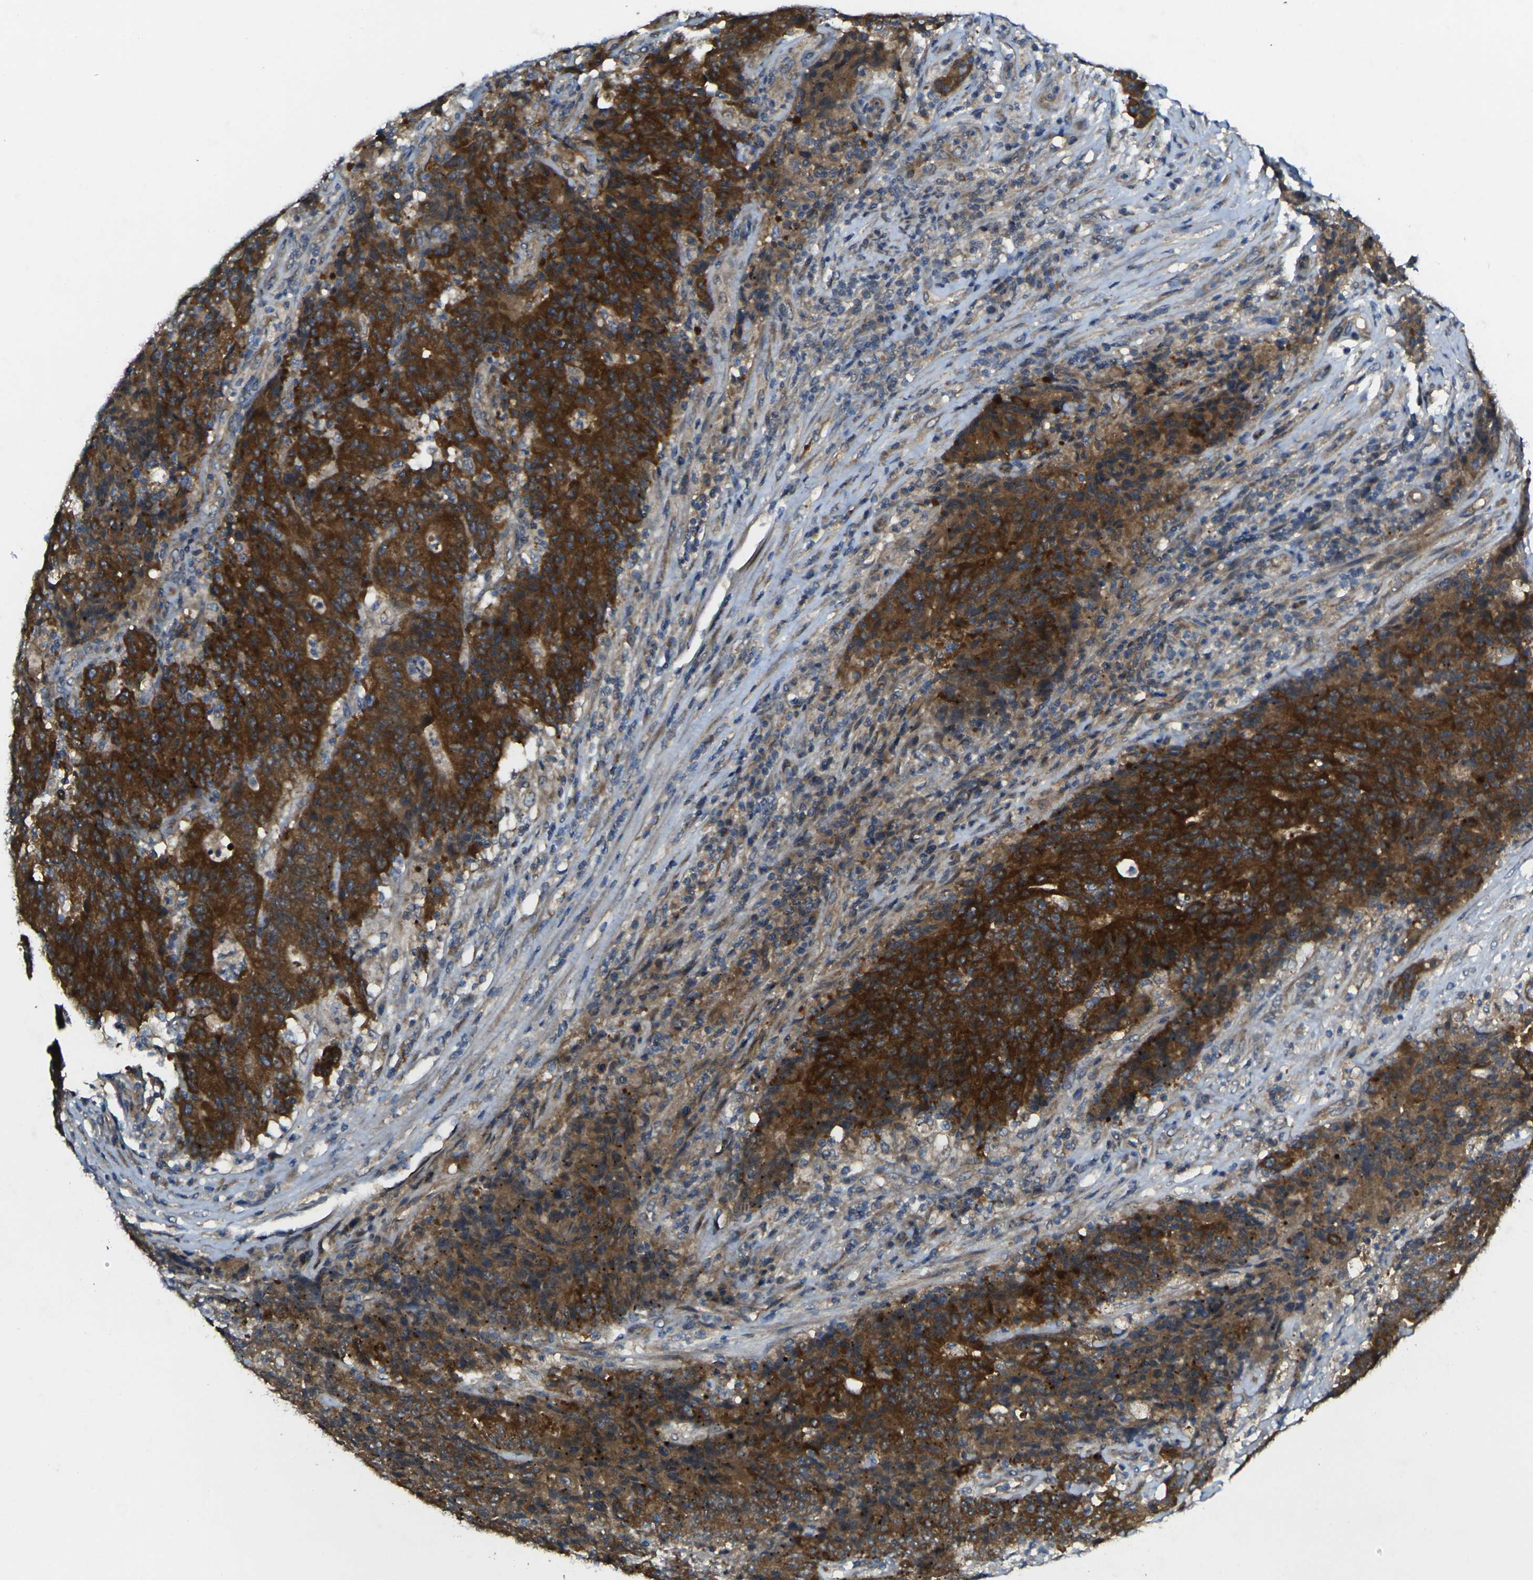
{"staining": {"intensity": "strong", "quantity": ">75%", "location": "cytoplasmic/membranous"}, "tissue": "colorectal cancer", "cell_type": "Tumor cells", "image_type": "cancer", "snomed": [{"axis": "morphology", "description": "Normal tissue, NOS"}, {"axis": "morphology", "description": "Adenocarcinoma, NOS"}, {"axis": "topography", "description": "Colon"}], "caption": "Human colorectal cancer stained with a brown dye displays strong cytoplasmic/membranous positive expression in about >75% of tumor cells.", "gene": "GNA12", "patient": {"sex": "female", "age": 75}}